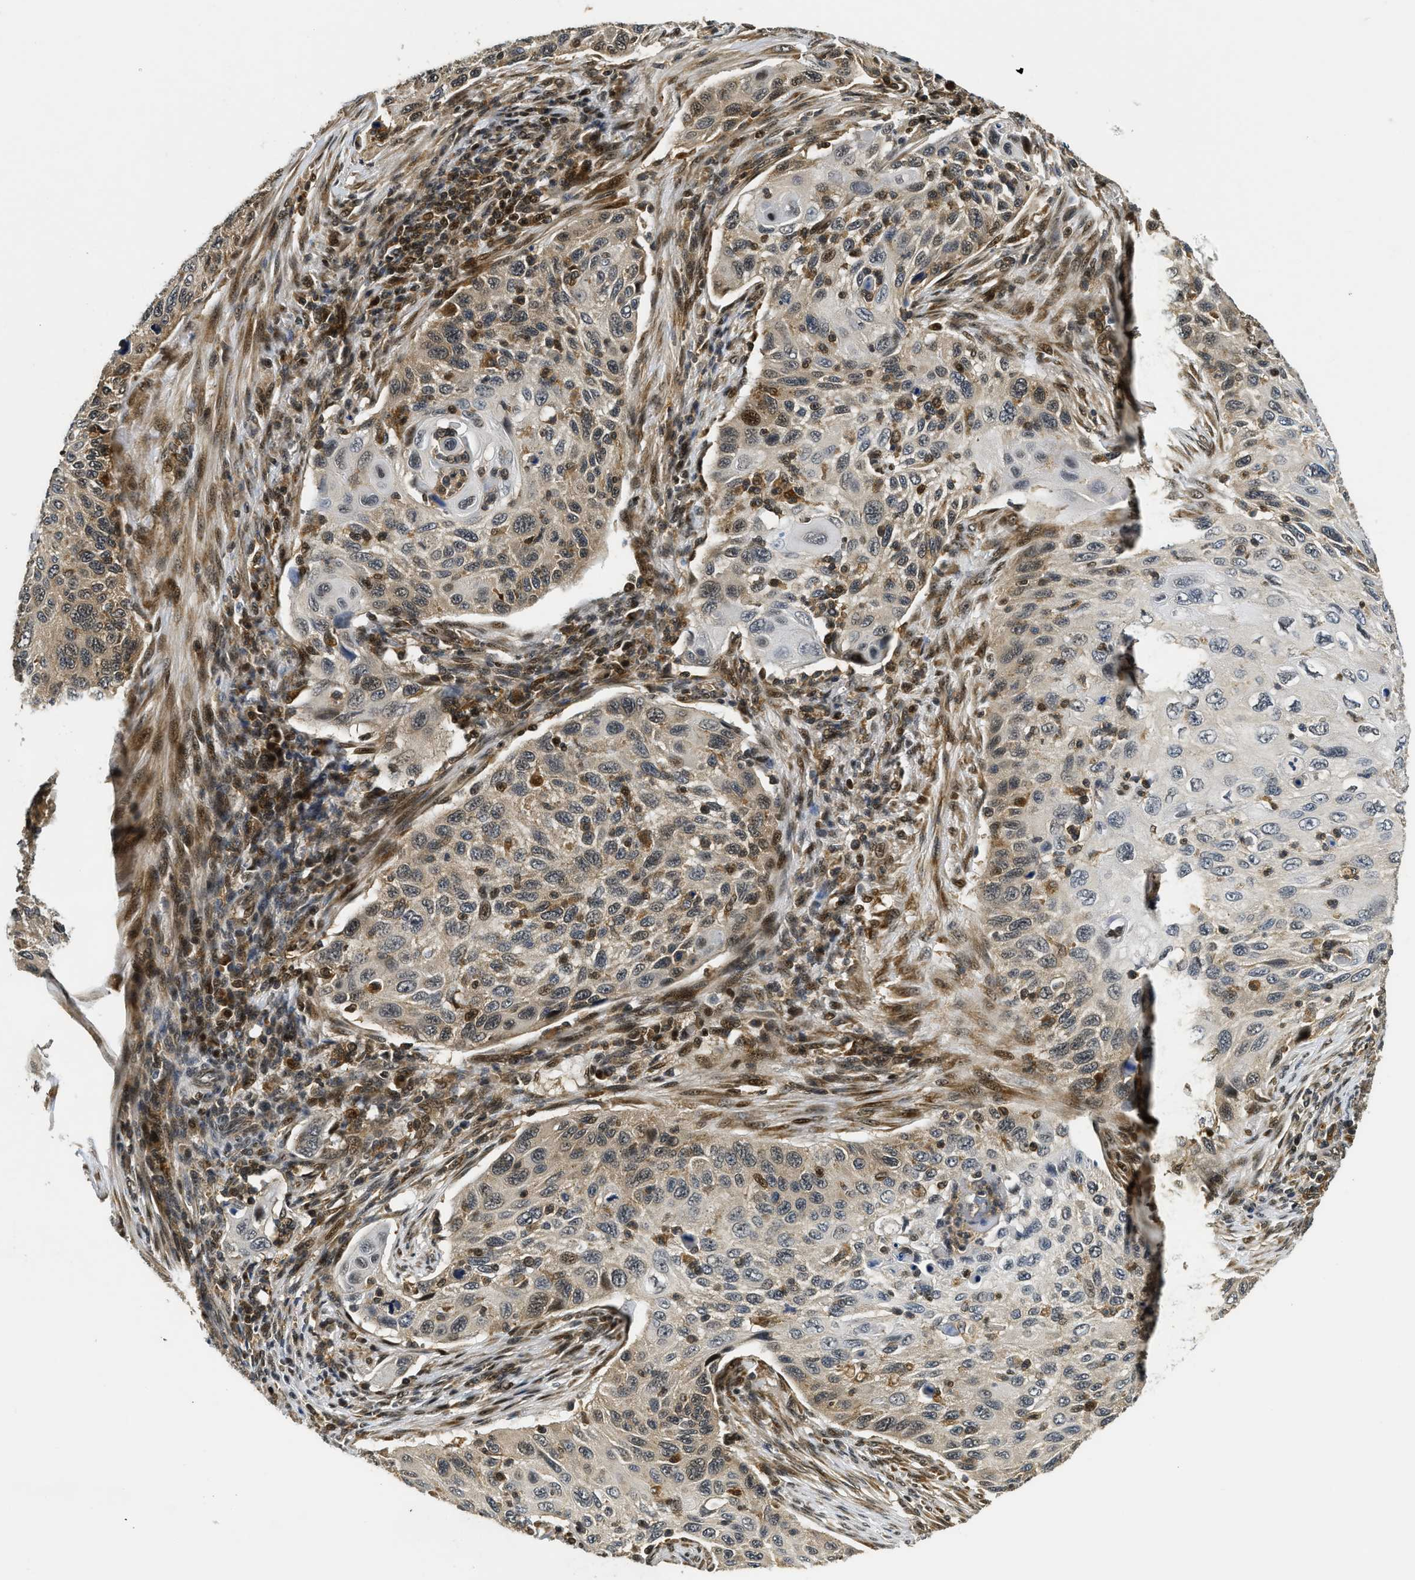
{"staining": {"intensity": "moderate", "quantity": "<25%", "location": "cytoplasmic/membranous,nuclear"}, "tissue": "cervical cancer", "cell_type": "Tumor cells", "image_type": "cancer", "snomed": [{"axis": "morphology", "description": "Squamous cell carcinoma, NOS"}, {"axis": "topography", "description": "Cervix"}], "caption": "Protein expression by immunohistochemistry (IHC) demonstrates moderate cytoplasmic/membranous and nuclear positivity in about <25% of tumor cells in squamous cell carcinoma (cervical).", "gene": "ADSL", "patient": {"sex": "female", "age": 70}}